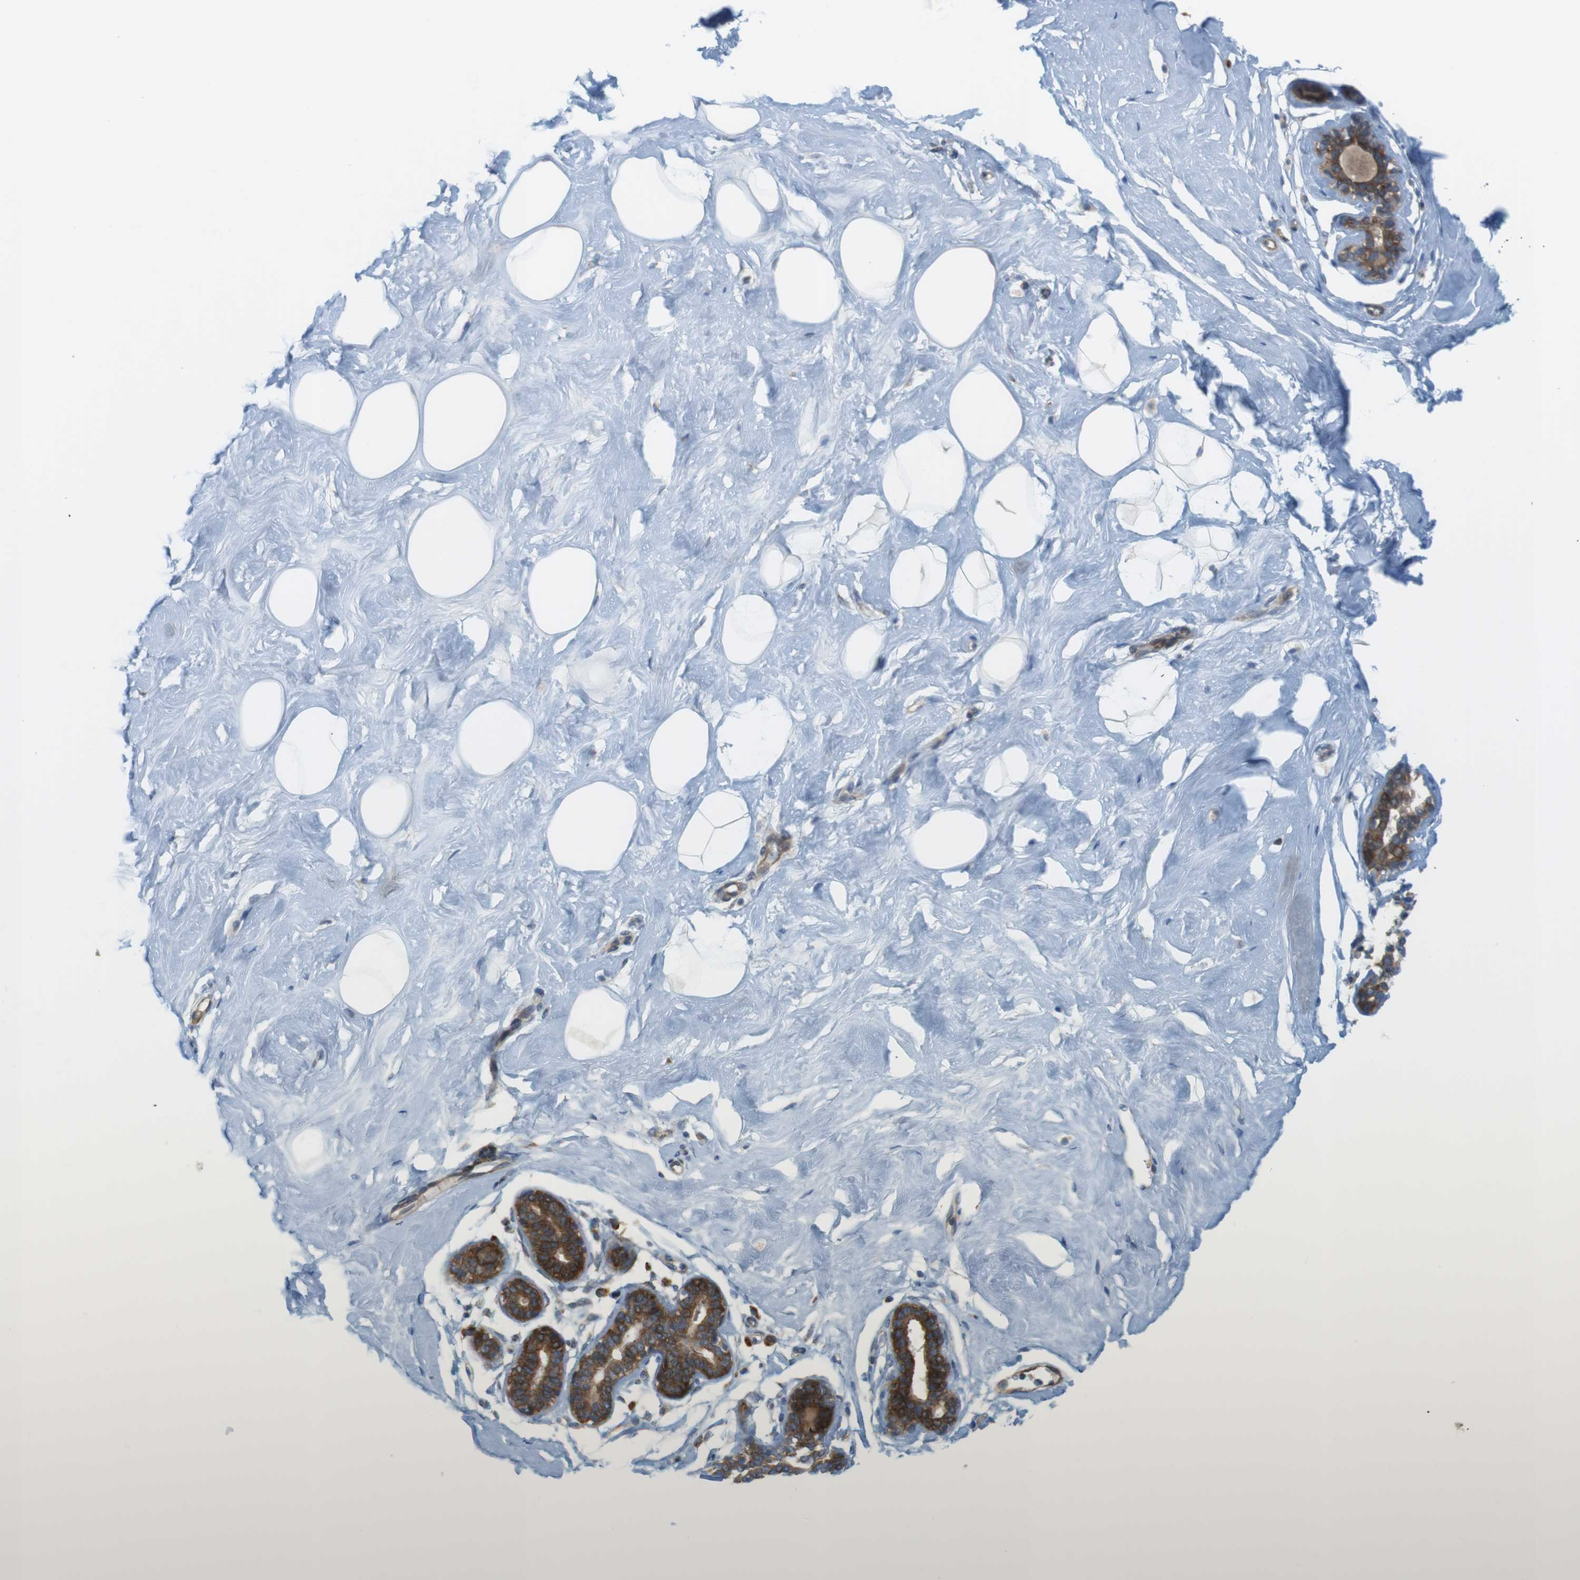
{"staining": {"intensity": "negative", "quantity": "none", "location": "none"}, "tissue": "breast", "cell_type": "Adipocytes", "image_type": "normal", "snomed": [{"axis": "morphology", "description": "Normal tissue, NOS"}, {"axis": "topography", "description": "Breast"}], "caption": "A high-resolution photomicrograph shows immunohistochemistry staining of normal breast, which demonstrates no significant expression in adipocytes. The staining is performed using DAB (3,3'-diaminobenzidine) brown chromogen with nuclei counter-stained in using hematoxylin.", "gene": "GJC3", "patient": {"sex": "female", "age": 23}}